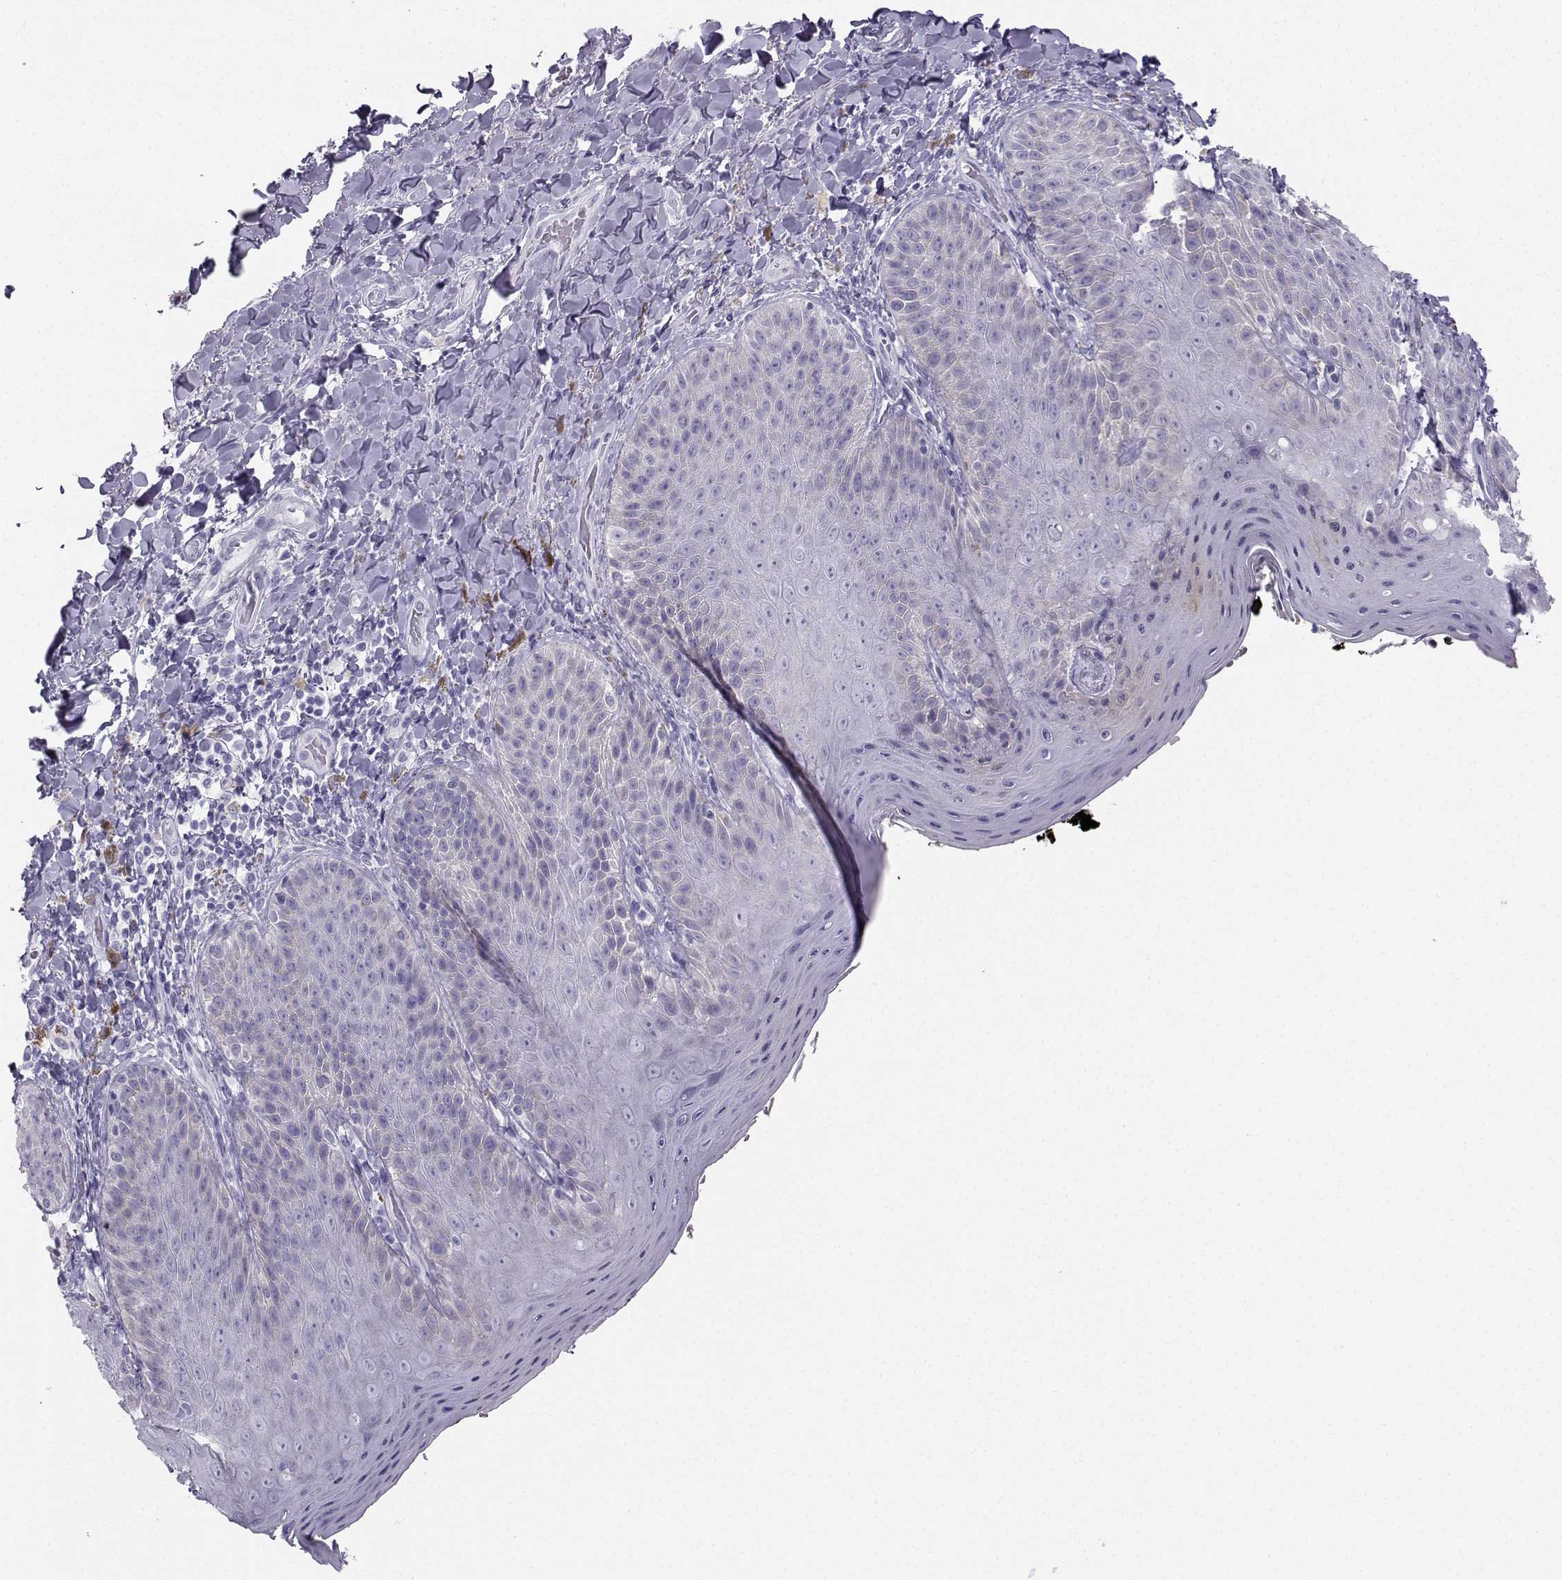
{"staining": {"intensity": "negative", "quantity": "none", "location": "none"}, "tissue": "skin", "cell_type": "Epidermal cells", "image_type": "normal", "snomed": [{"axis": "morphology", "description": "Normal tissue, NOS"}, {"axis": "topography", "description": "Anal"}], "caption": "Epidermal cells are negative for brown protein staining in normal skin. (Immunohistochemistry, brightfield microscopy, high magnification).", "gene": "IQCD", "patient": {"sex": "male", "age": 53}}